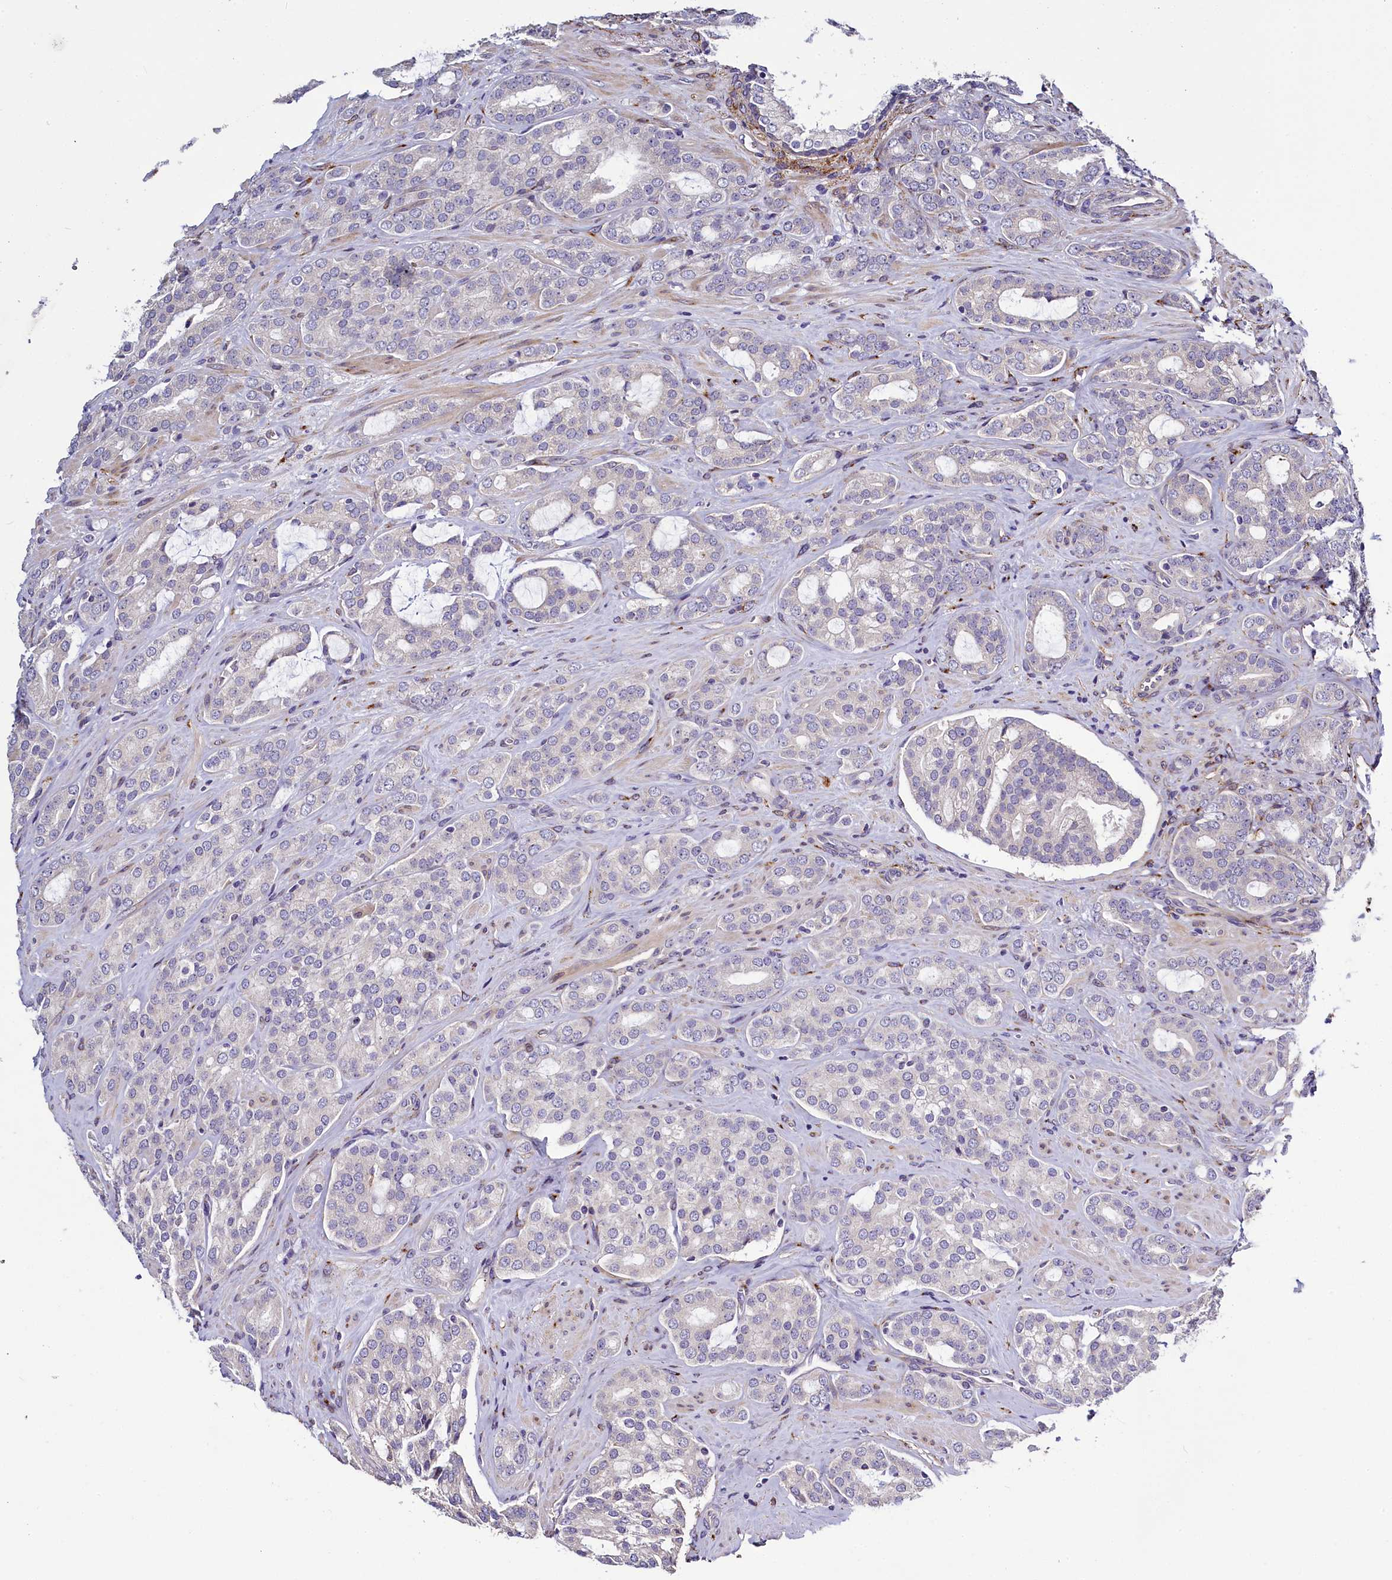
{"staining": {"intensity": "negative", "quantity": "none", "location": "none"}, "tissue": "prostate cancer", "cell_type": "Tumor cells", "image_type": "cancer", "snomed": [{"axis": "morphology", "description": "Adenocarcinoma, High grade"}, {"axis": "topography", "description": "Prostate"}], "caption": "DAB immunohistochemical staining of human prostate cancer demonstrates no significant expression in tumor cells.", "gene": "MRC2", "patient": {"sex": "male", "age": 63}}